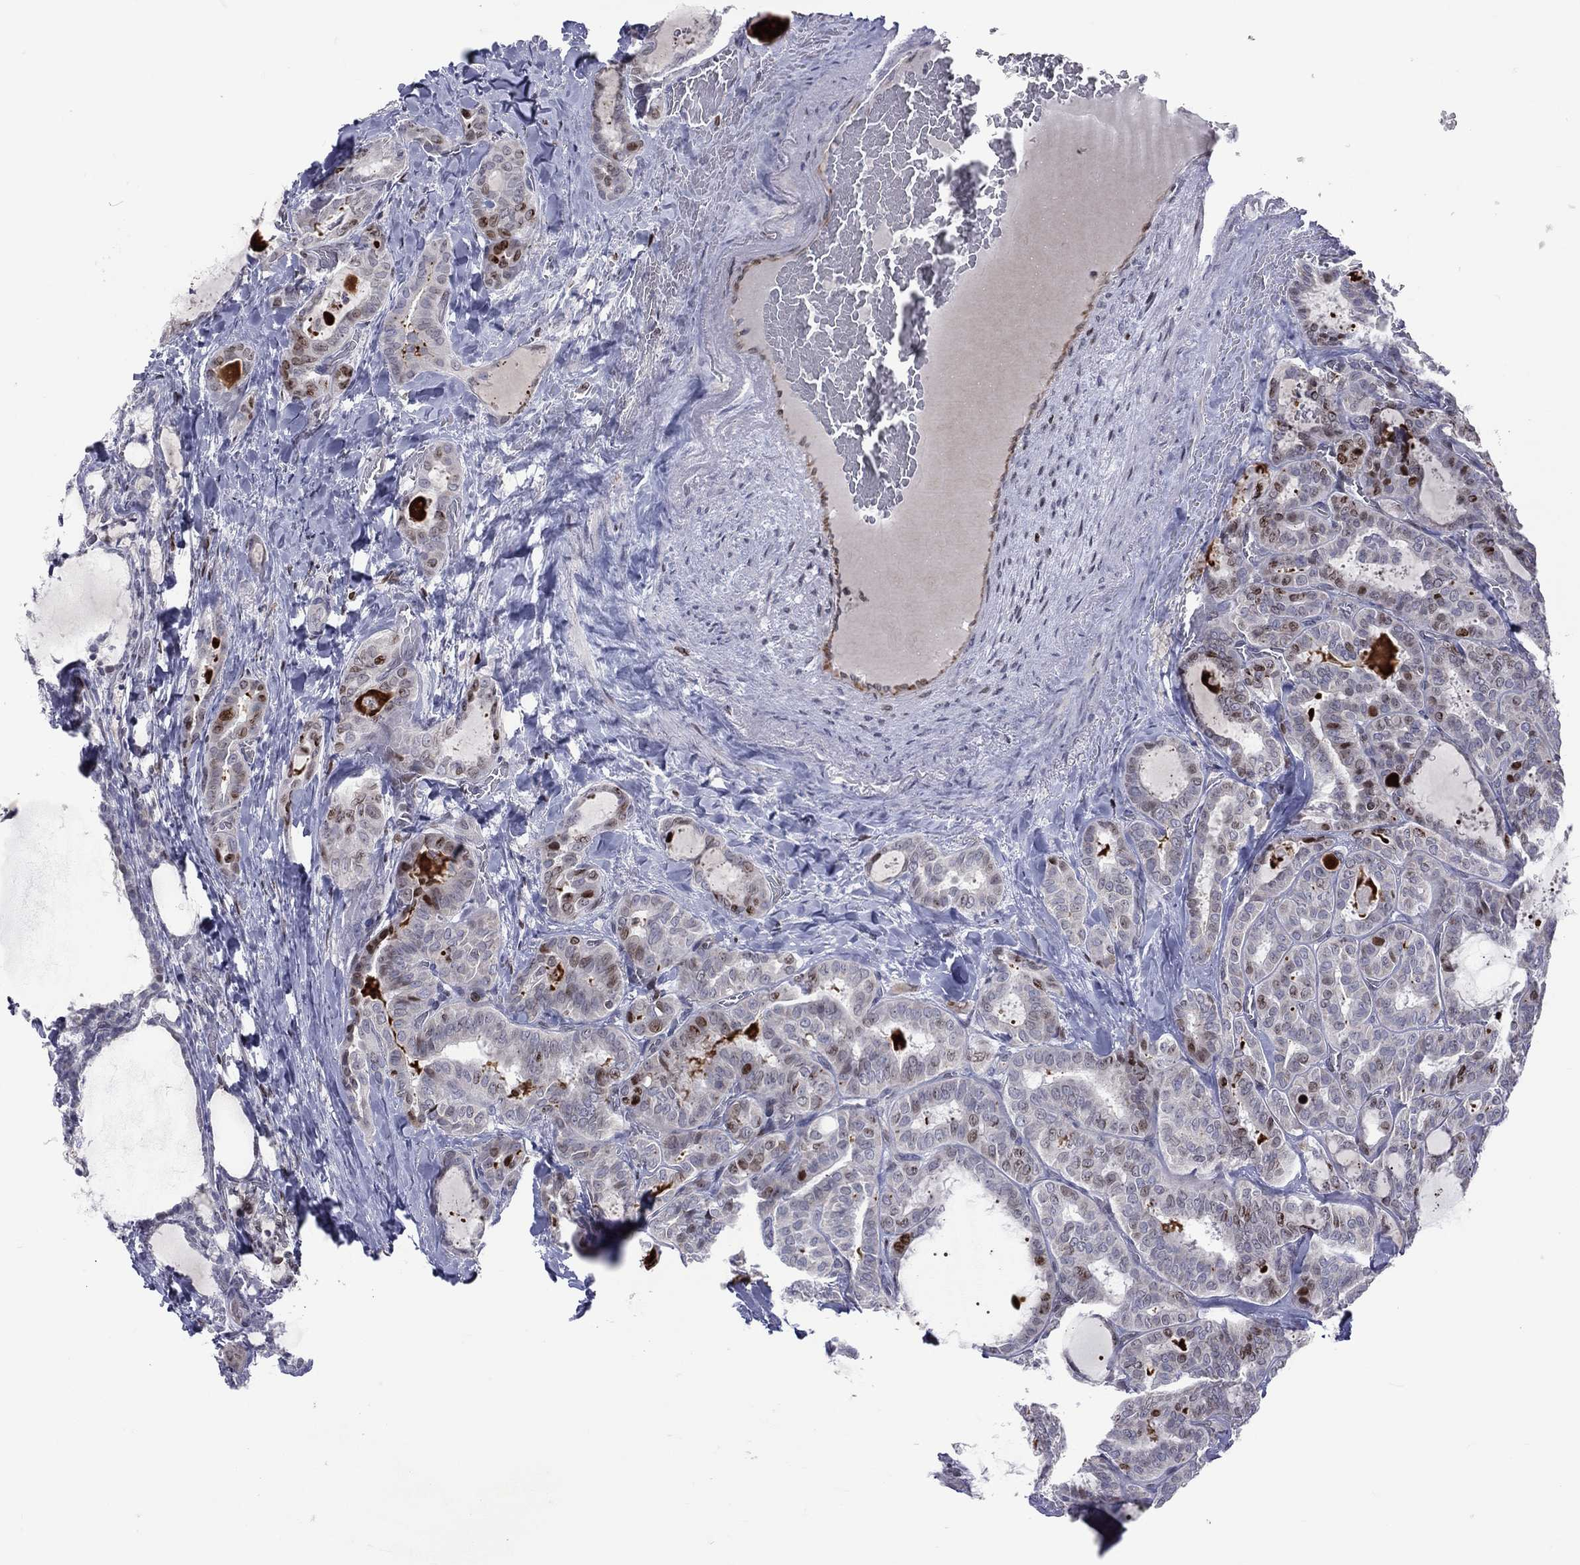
{"staining": {"intensity": "moderate", "quantity": "<25%", "location": "nuclear"}, "tissue": "thyroid cancer", "cell_type": "Tumor cells", "image_type": "cancer", "snomed": [{"axis": "morphology", "description": "Papillary adenocarcinoma, NOS"}, {"axis": "topography", "description": "Thyroid gland"}], "caption": "Immunohistochemical staining of papillary adenocarcinoma (thyroid) displays moderate nuclear protein positivity in about <25% of tumor cells. The staining was performed using DAB (3,3'-diaminobenzidine) to visualize the protein expression in brown, while the nuclei were stained in blue with hematoxylin (Magnification: 20x).", "gene": "DBF4B", "patient": {"sex": "female", "age": 39}}